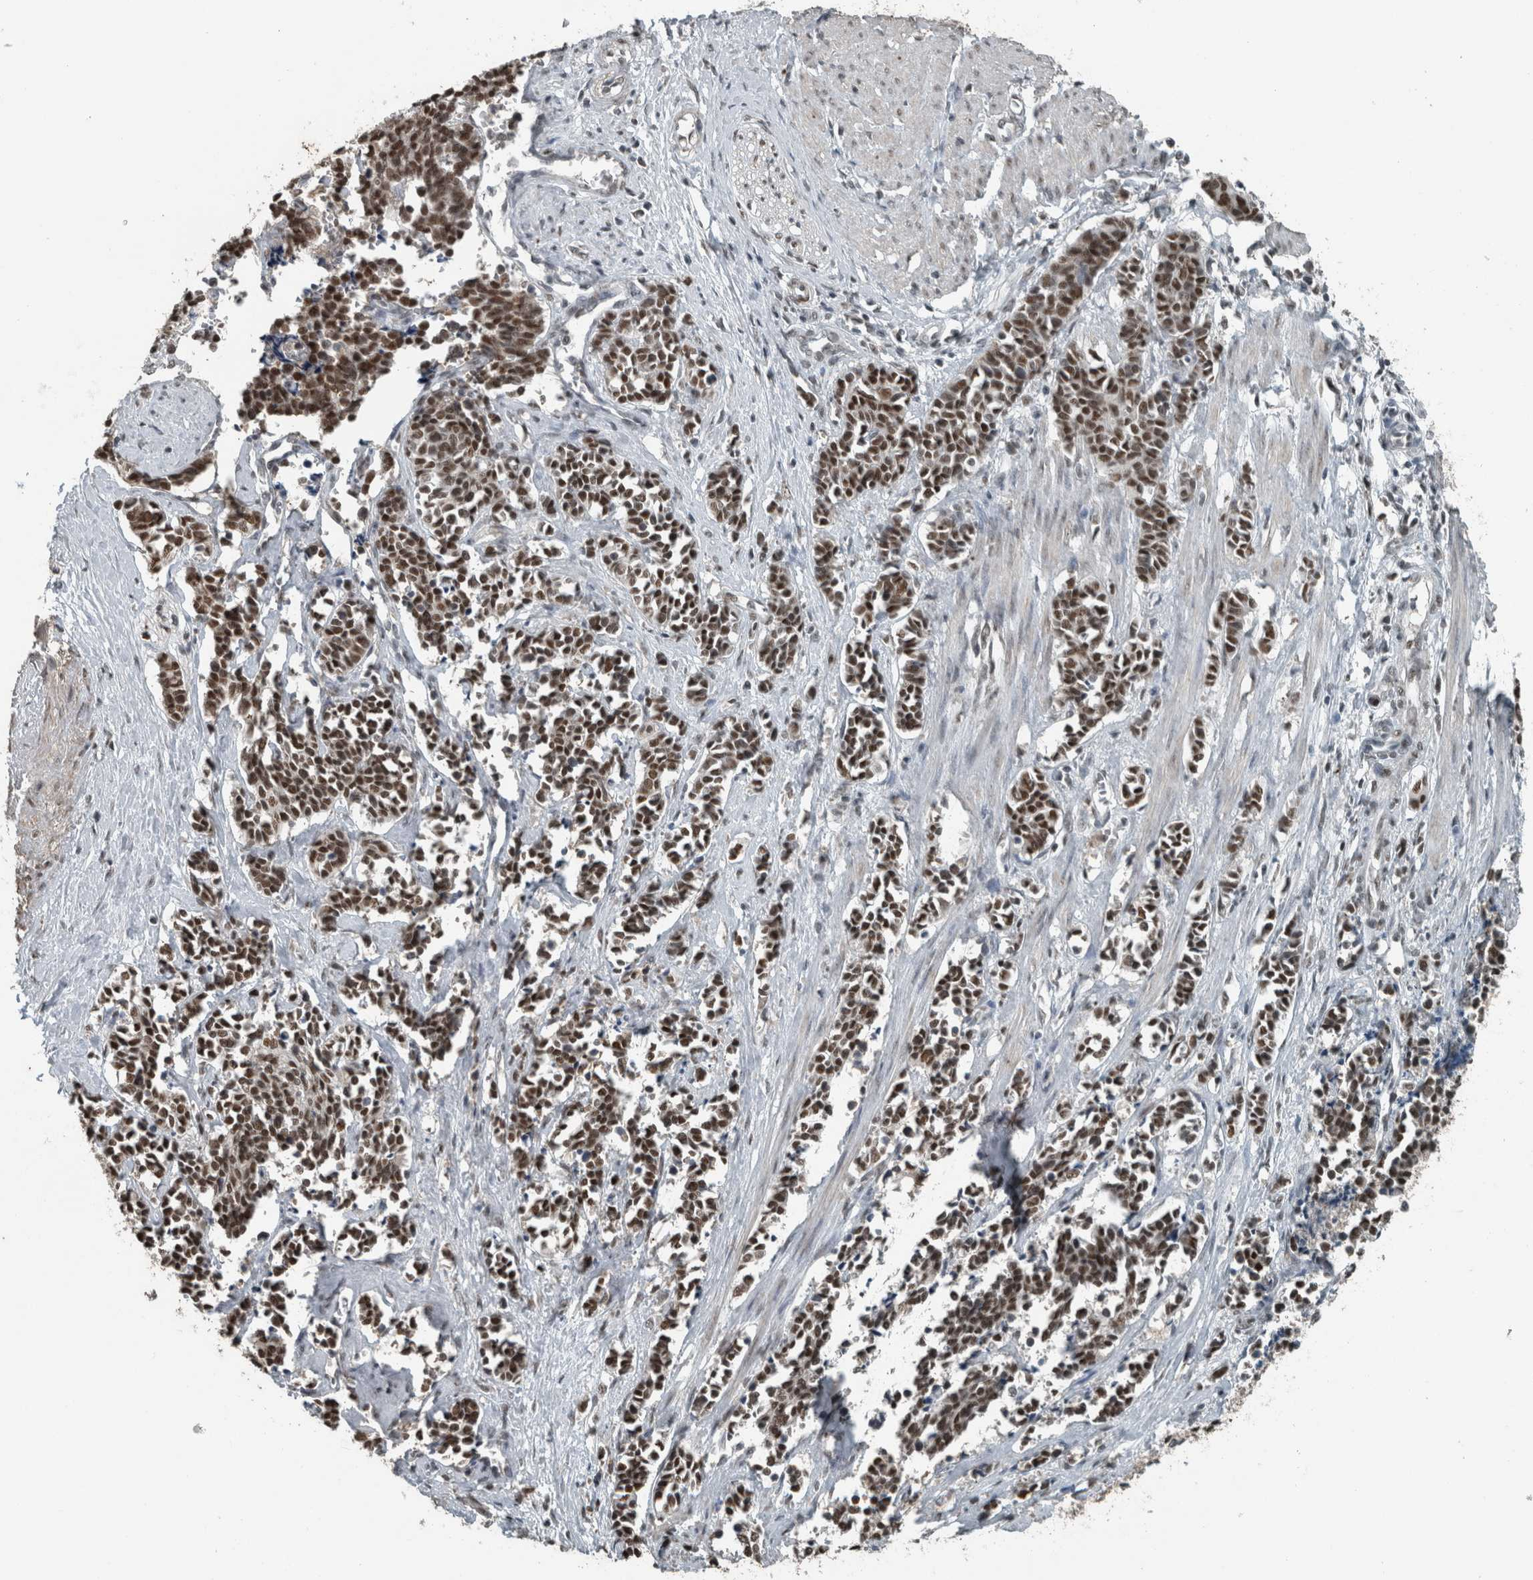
{"staining": {"intensity": "moderate", "quantity": ">75%", "location": "nuclear"}, "tissue": "cervical cancer", "cell_type": "Tumor cells", "image_type": "cancer", "snomed": [{"axis": "morphology", "description": "Squamous cell carcinoma, NOS"}, {"axis": "topography", "description": "Cervix"}], "caption": "Immunohistochemistry (DAB (3,3'-diaminobenzidine)) staining of human cervical cancer (squamous cell carcinoma) displays moderate nuclear protein expression in about >75% of tumor cells.", "gene": "ZNF24", "patient": {"sex": "female", "age": 35}}